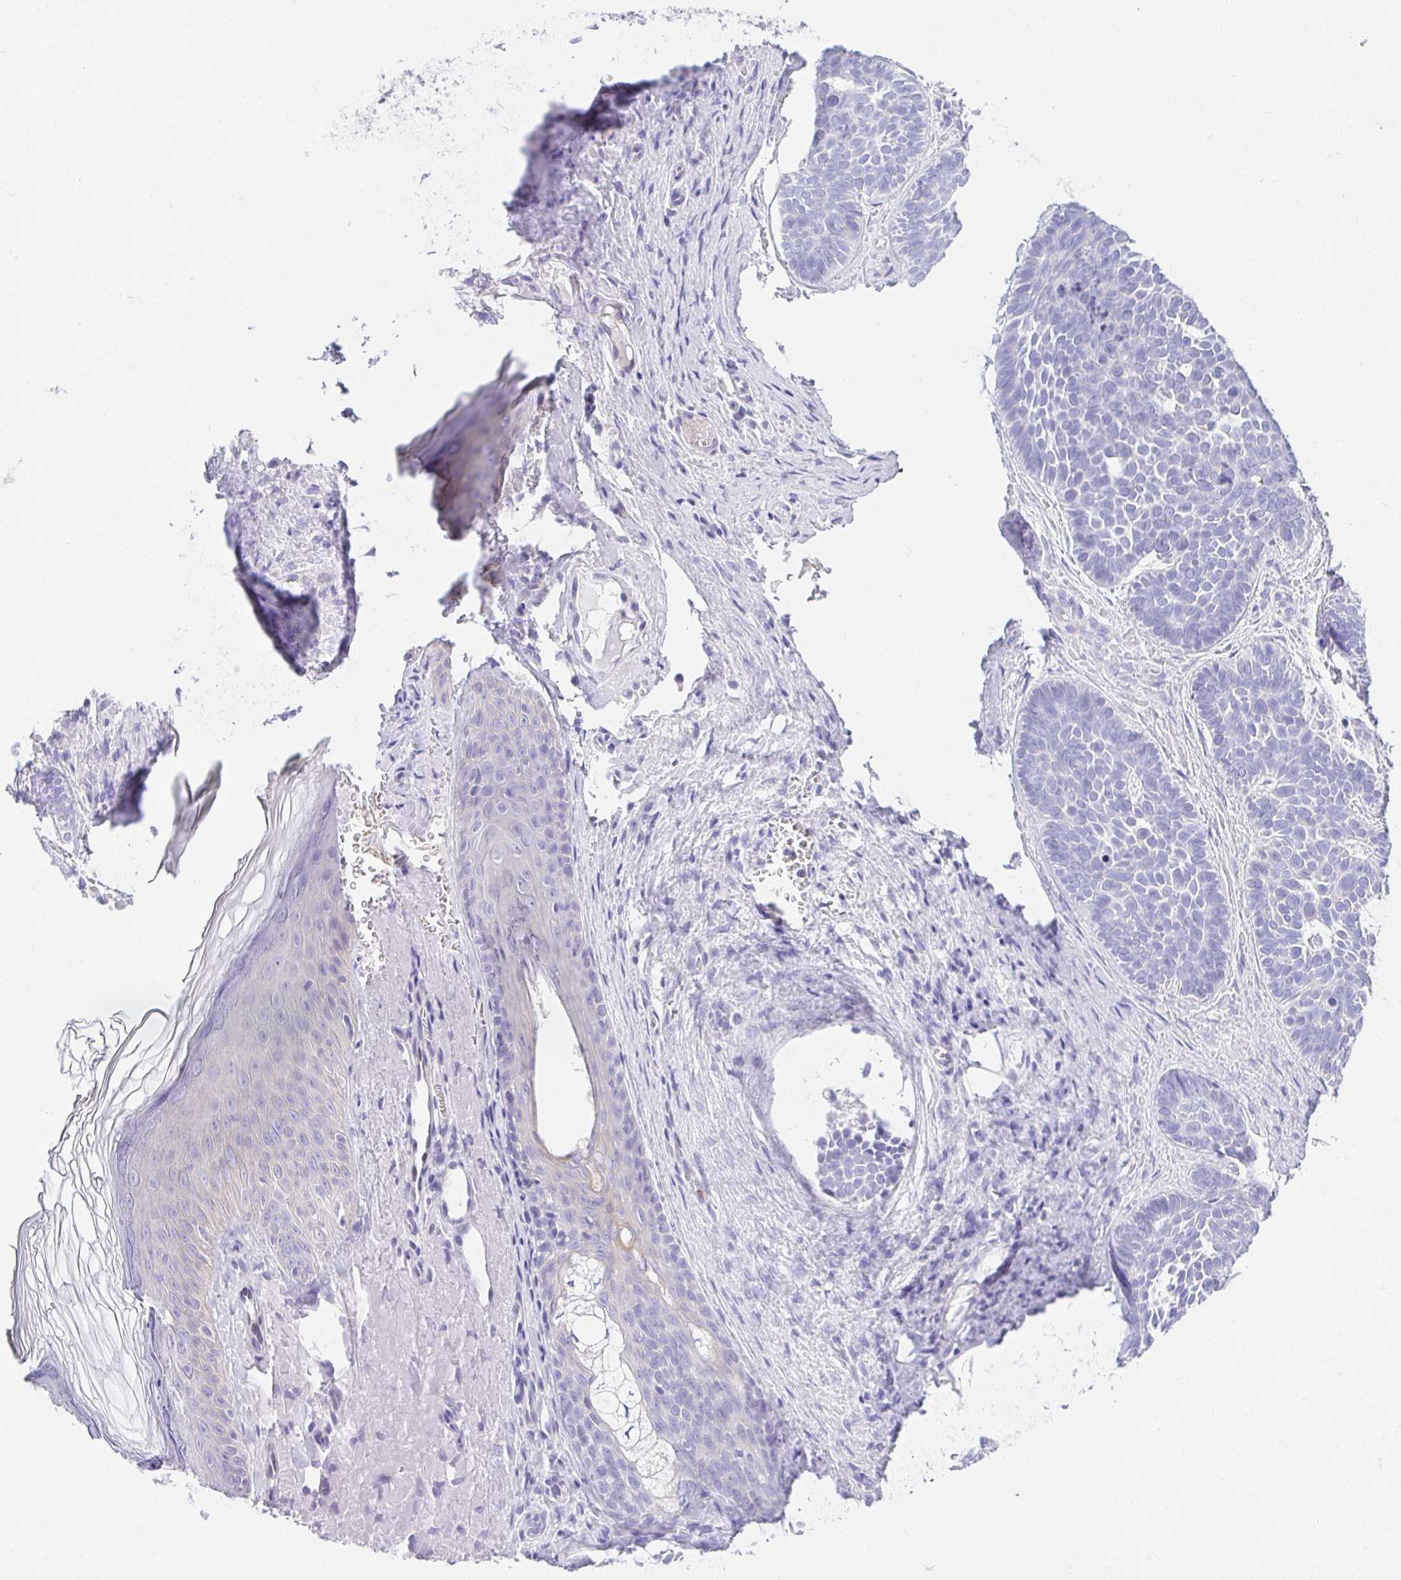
{"staining": {"intensity": "negative", "quantity": "none", "location": "none"}, "tissue": "skin cancer", "cell_type": "Tumor cells", "image_type": "cancer", "snomed": [{"axis": "morphology", "description": "Basal cell carcinoma"}, {"axis": "topography", "description": "Skin"}], "caption": "Tumor cells are negative for brown protein staining in skin basal cell carcinoma. (DAB (3,3'-diaminobenzidine) immunohistochemistry with hematoxylin counter stain).", "gene": "CHAT", "patient": {"sex": "male", "age": 81}}